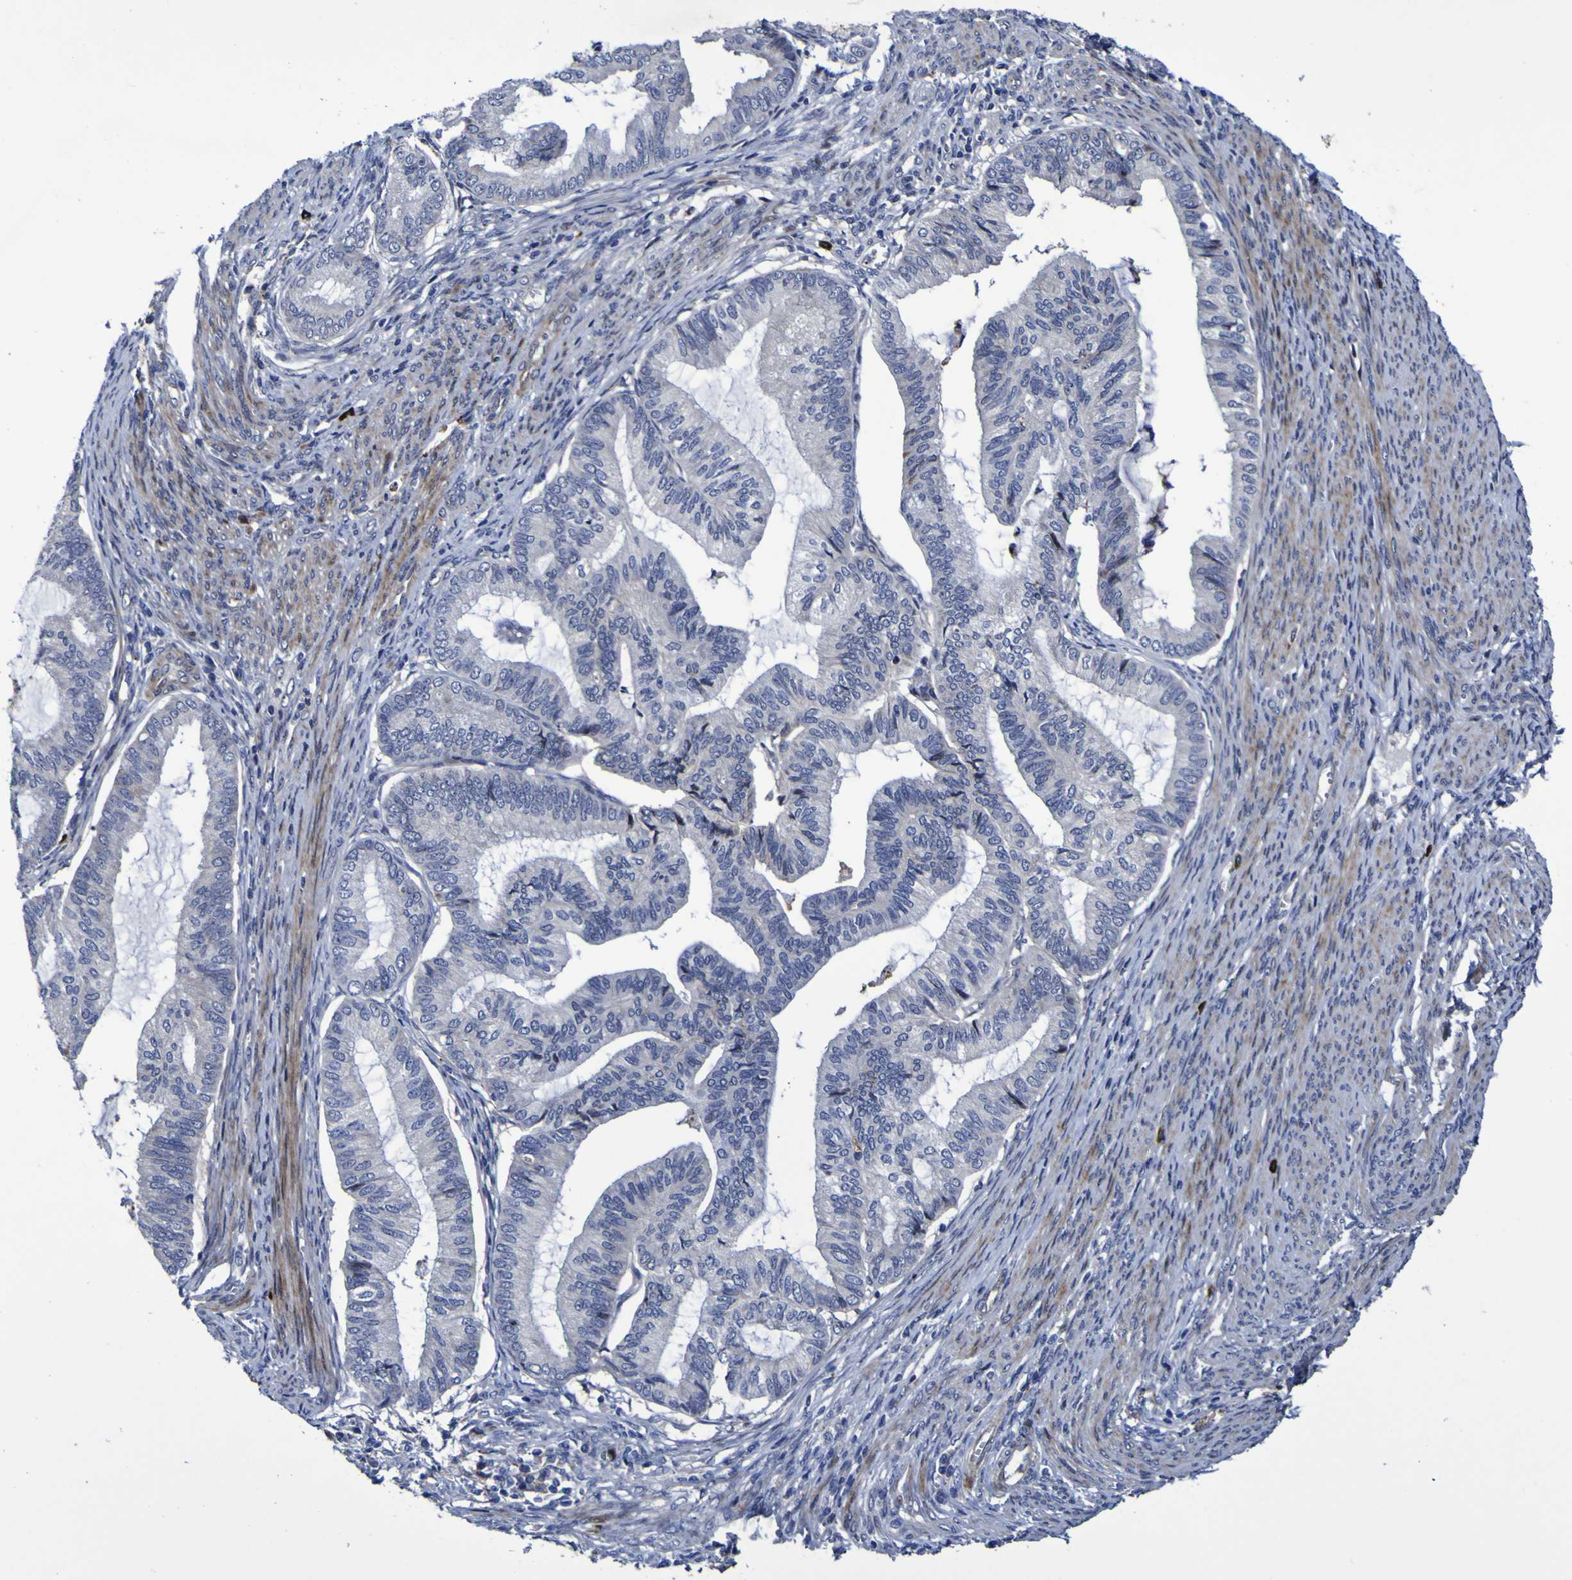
{"staining": {"intensity": "negative", "quantity": "none", "location": "none"}, "tissue": "cervical cancer", "cell_type": "Tumor cells", "image_type": "cancer", "snomed": [{"axis": "morphology", "description": "Normal tissue, NOS"}, {"axis": "morphology", "description": "Adenocarcinoma, NOS"}, {"axis": "topography", "description": "Cervix"}, {"axis": "topography", "description": "Endometrium"}], "caption": "Tumor cells are negative for brown protein staining in cervical adenocarcinoma. (DAB immunohistochemistry visualized using brightfield microscopy, high magnification).", "gene": "MGLL", "patient": {"sex": "female", "age": 86}}